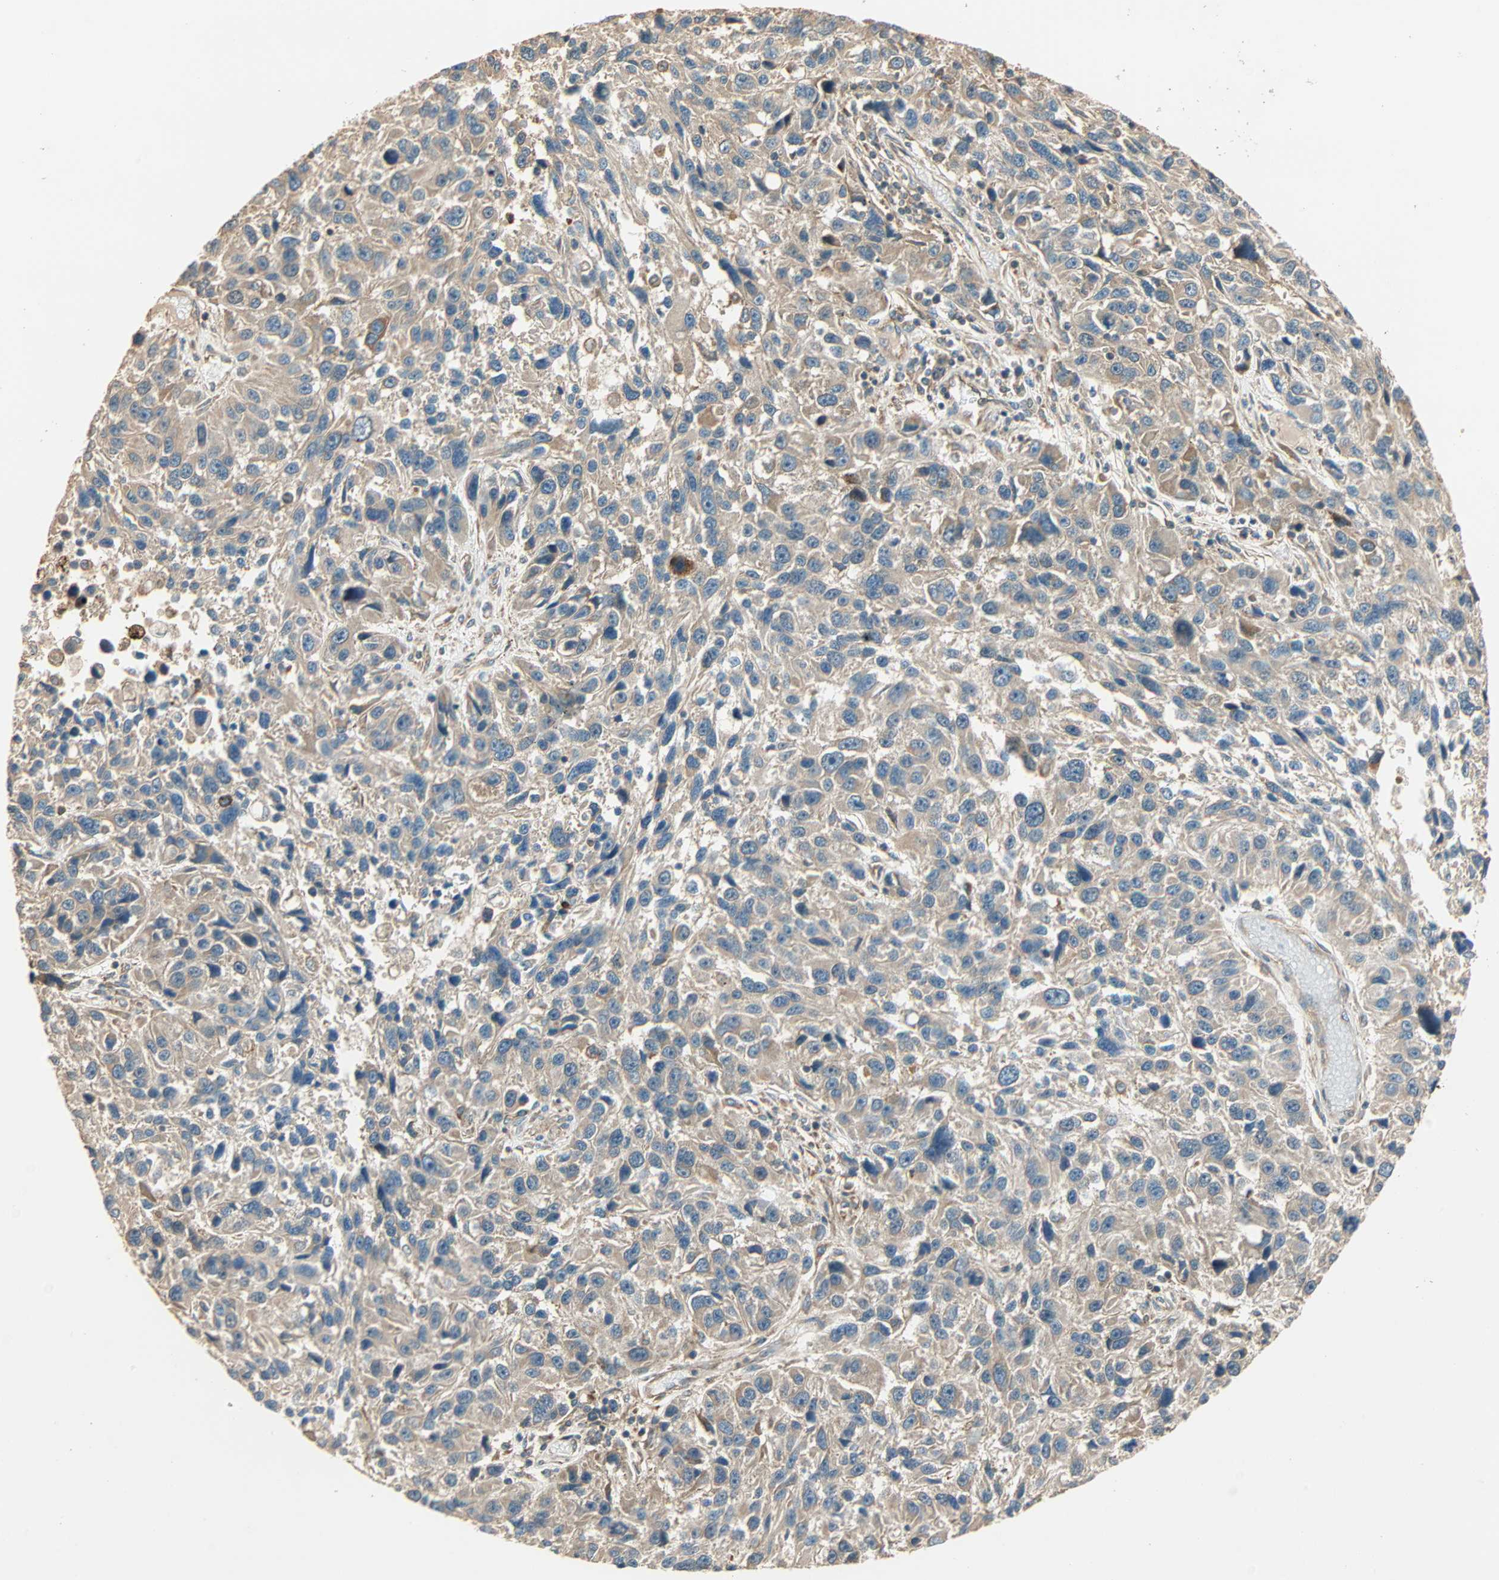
{"staining": {"intensity": "negative", "quantity": "none", "location": "none"}, "tissue": "melanoma", "cell_type": "Tumor cells", "image_type": "cancer", "snomed": [{"axis": "morphology", "description": "Malignant melanoma, NOS"}, {"axis": "topography", "description": "Skin"}], "caption": "This is a micrograph of IHC staining of melanoma, which shows no positivity in tumor cells. (Immunohistochemistry (ihc), brightfield microscopy, high magnification).", "gene": "GALK1", "patient": {"sex": "male", "age": 53}}